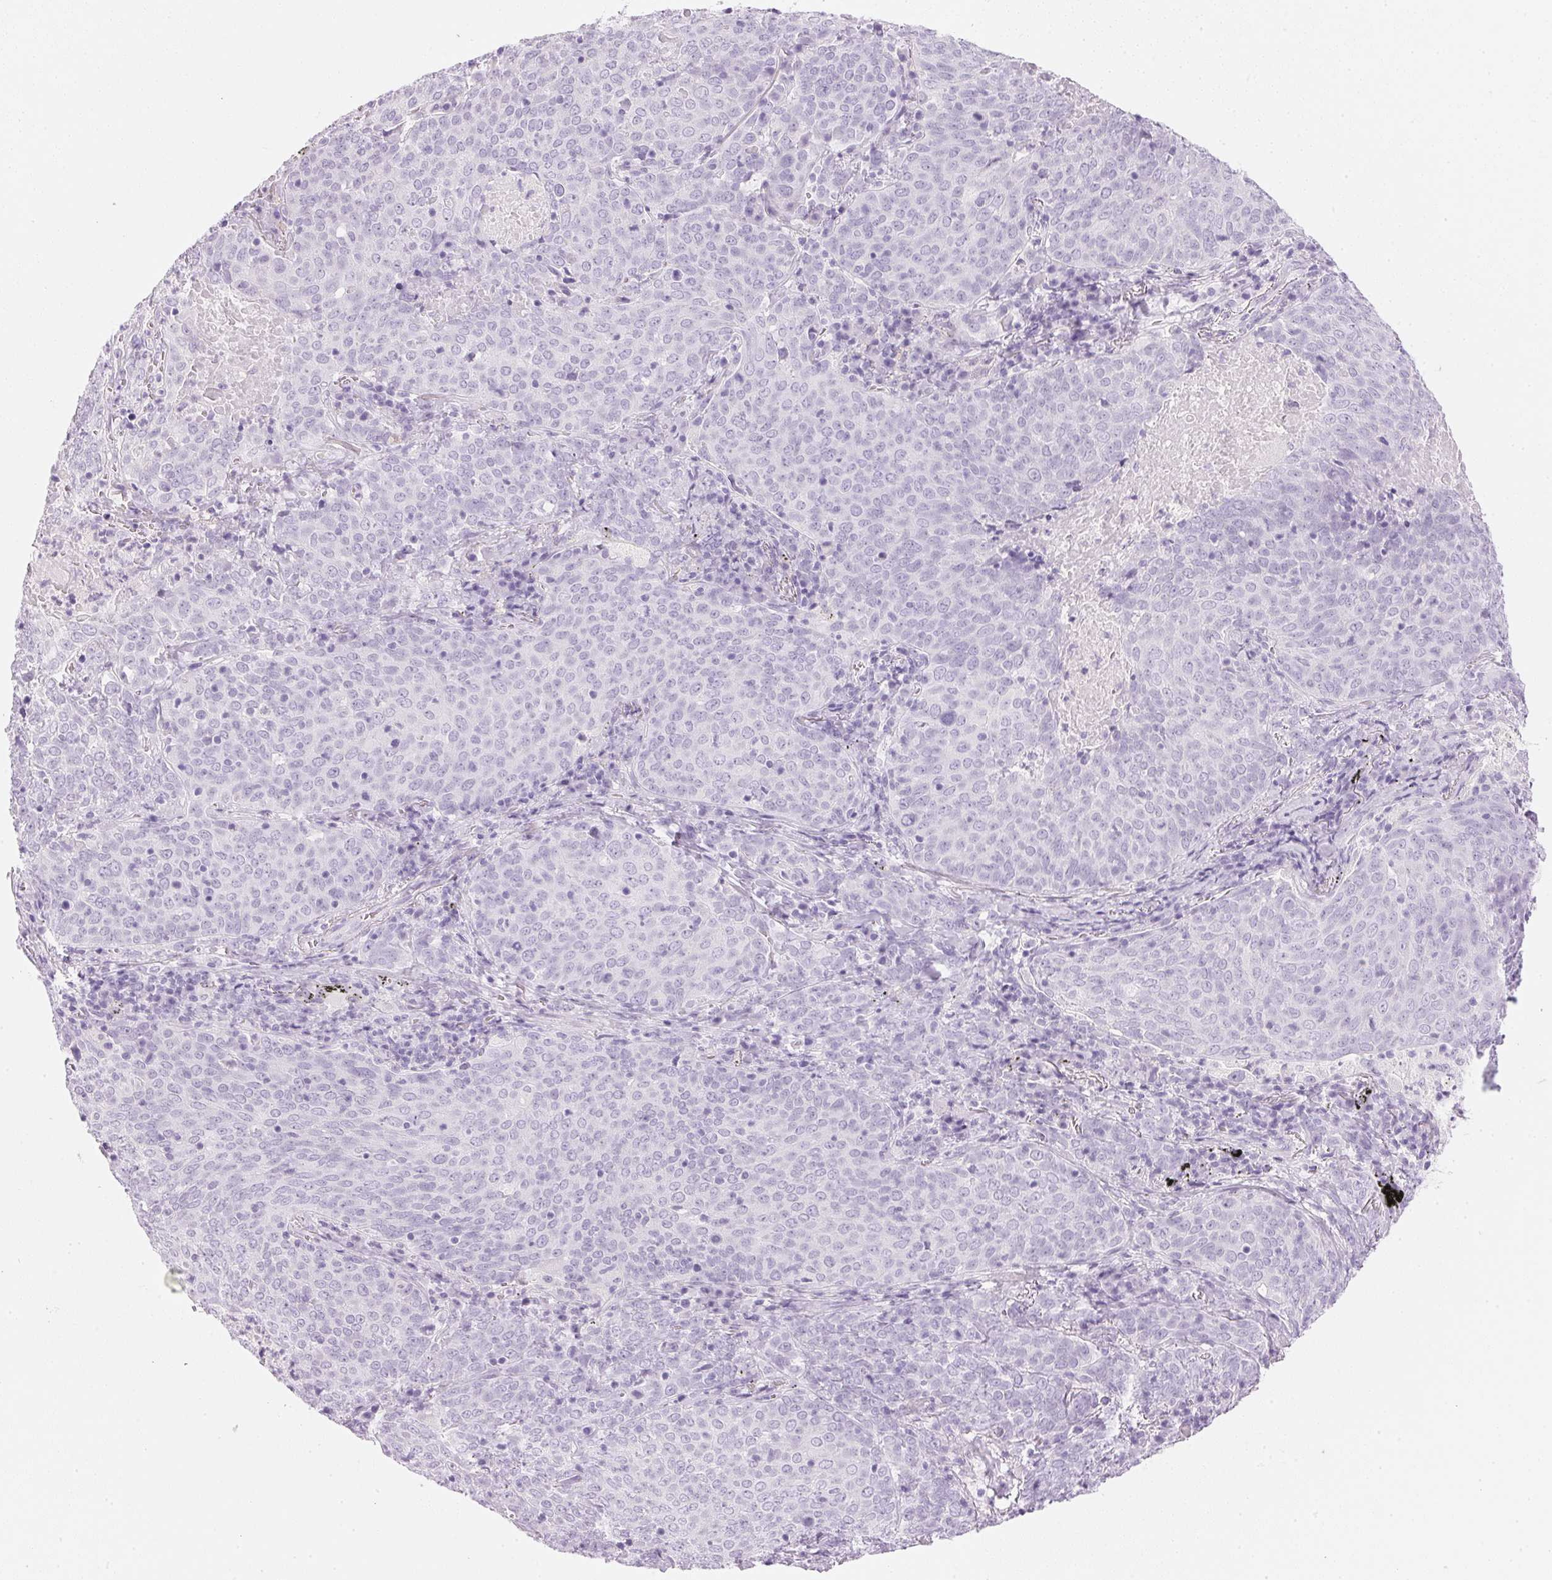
{"staining": {"intensity": "negative", "quantity": "none", "location": "none"}, "tissue": "lung cancer", "cell_type": "Tumor cells", "image_type": "cancer", "snomed": [{"axis": "morphology", "description": "Squamous cell carcinoma, NOS"}, {"axis": "topography", "description": "Lung"}], "caption": "A micrograph of lung squamous cell carcinoma stained for a protein reveals no brown staining in tumor cells. Nuclei are stained in blue.", "gene": "IGFBP1", "patient": {"sex": "male", "age": 82}}